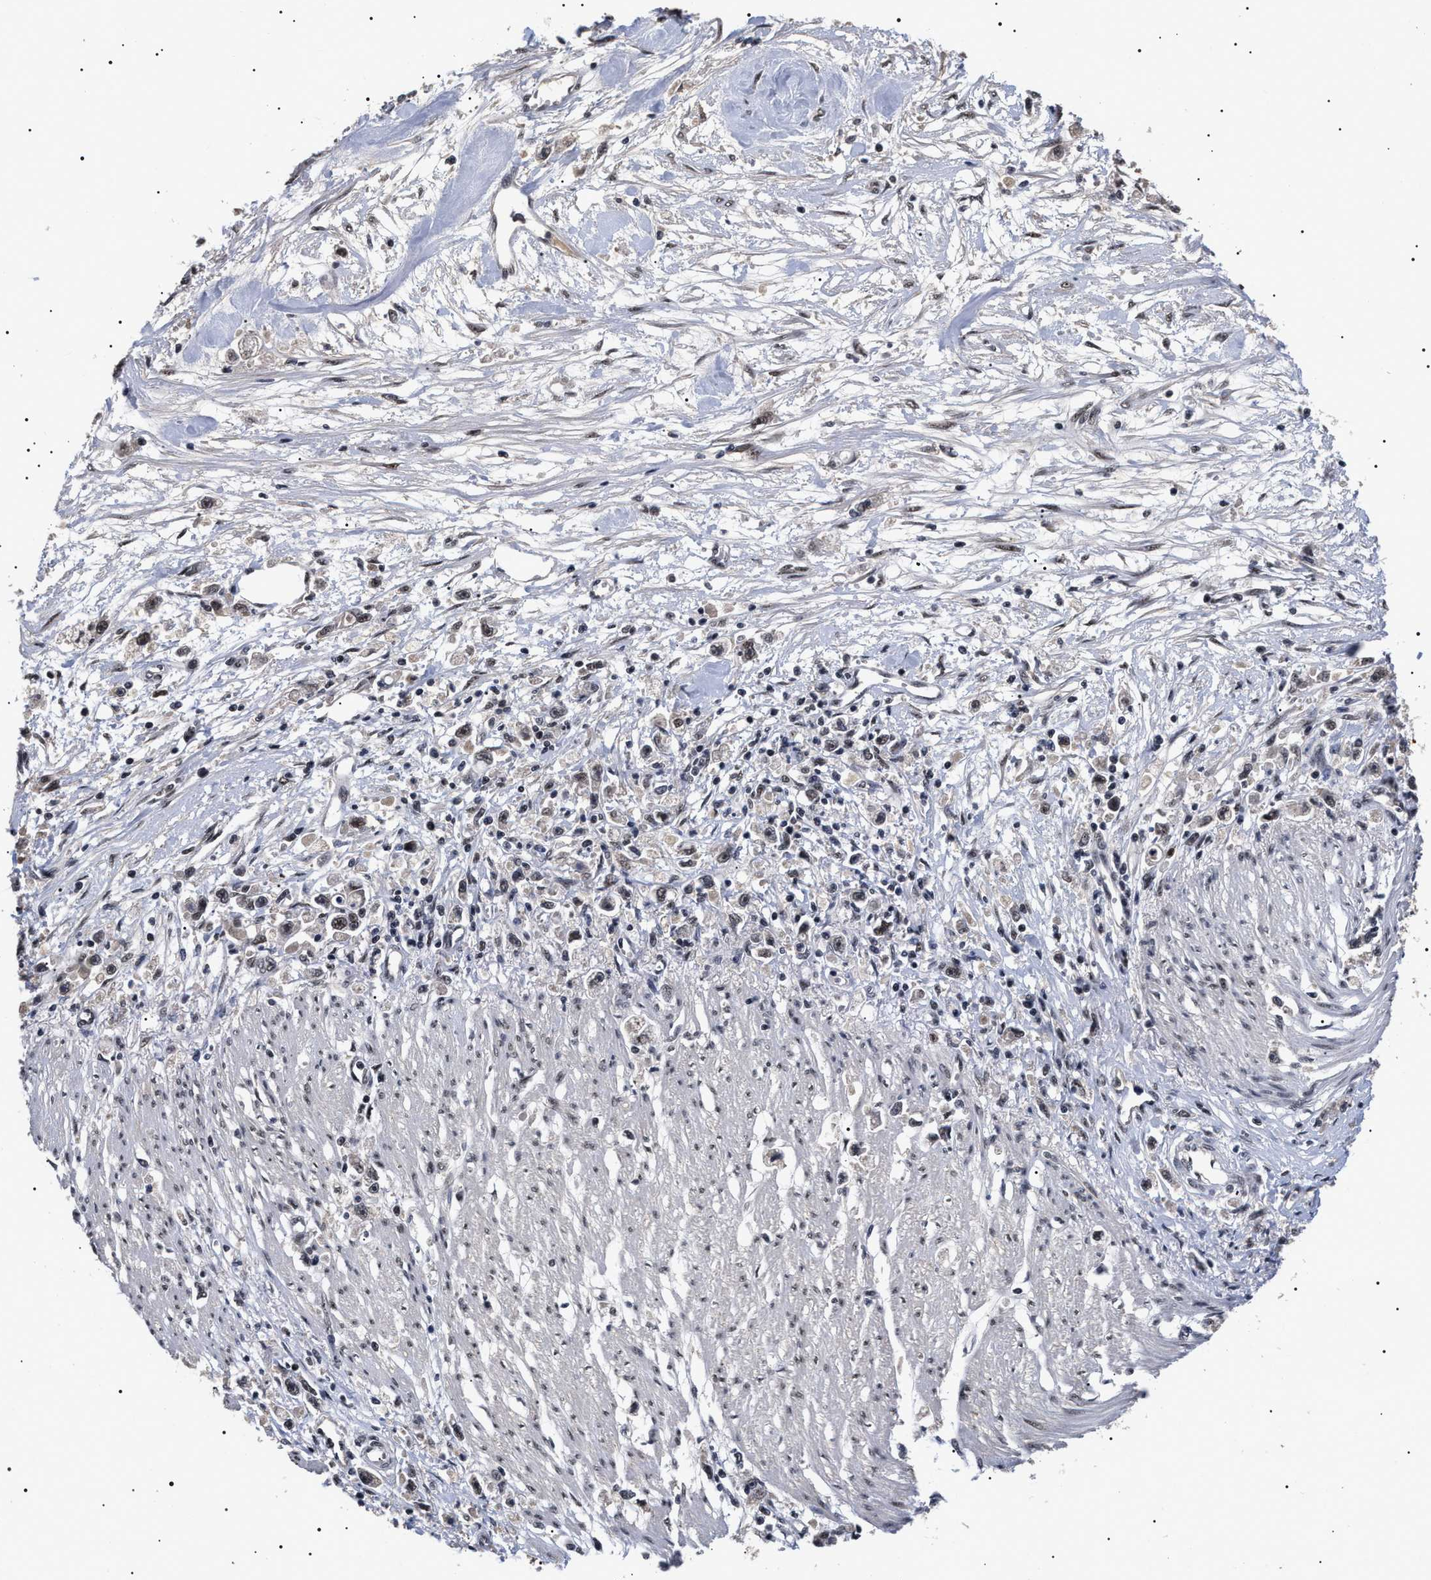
{"staining": {"intensity": "moderate", "quantity": ">75%", "location": "nuclear"}, "tissue": "stomach cancer", "cell_type": "Tumor cells", "image_type": "cancer", "snomed": [{"axis": "morphology", "description": "Adenocarcinoma, NOS"}, {"axis": "topography", "description": "Stomach"}], "caption": "This histopathology image demonstrates IHC staining of human stomach cancer (adenocarcinoma), with medium moderate nuclear positivity in about >75% of tumor cells.", "gene": "CAAP1", "patient": {"sex": "female", "age": 59}}